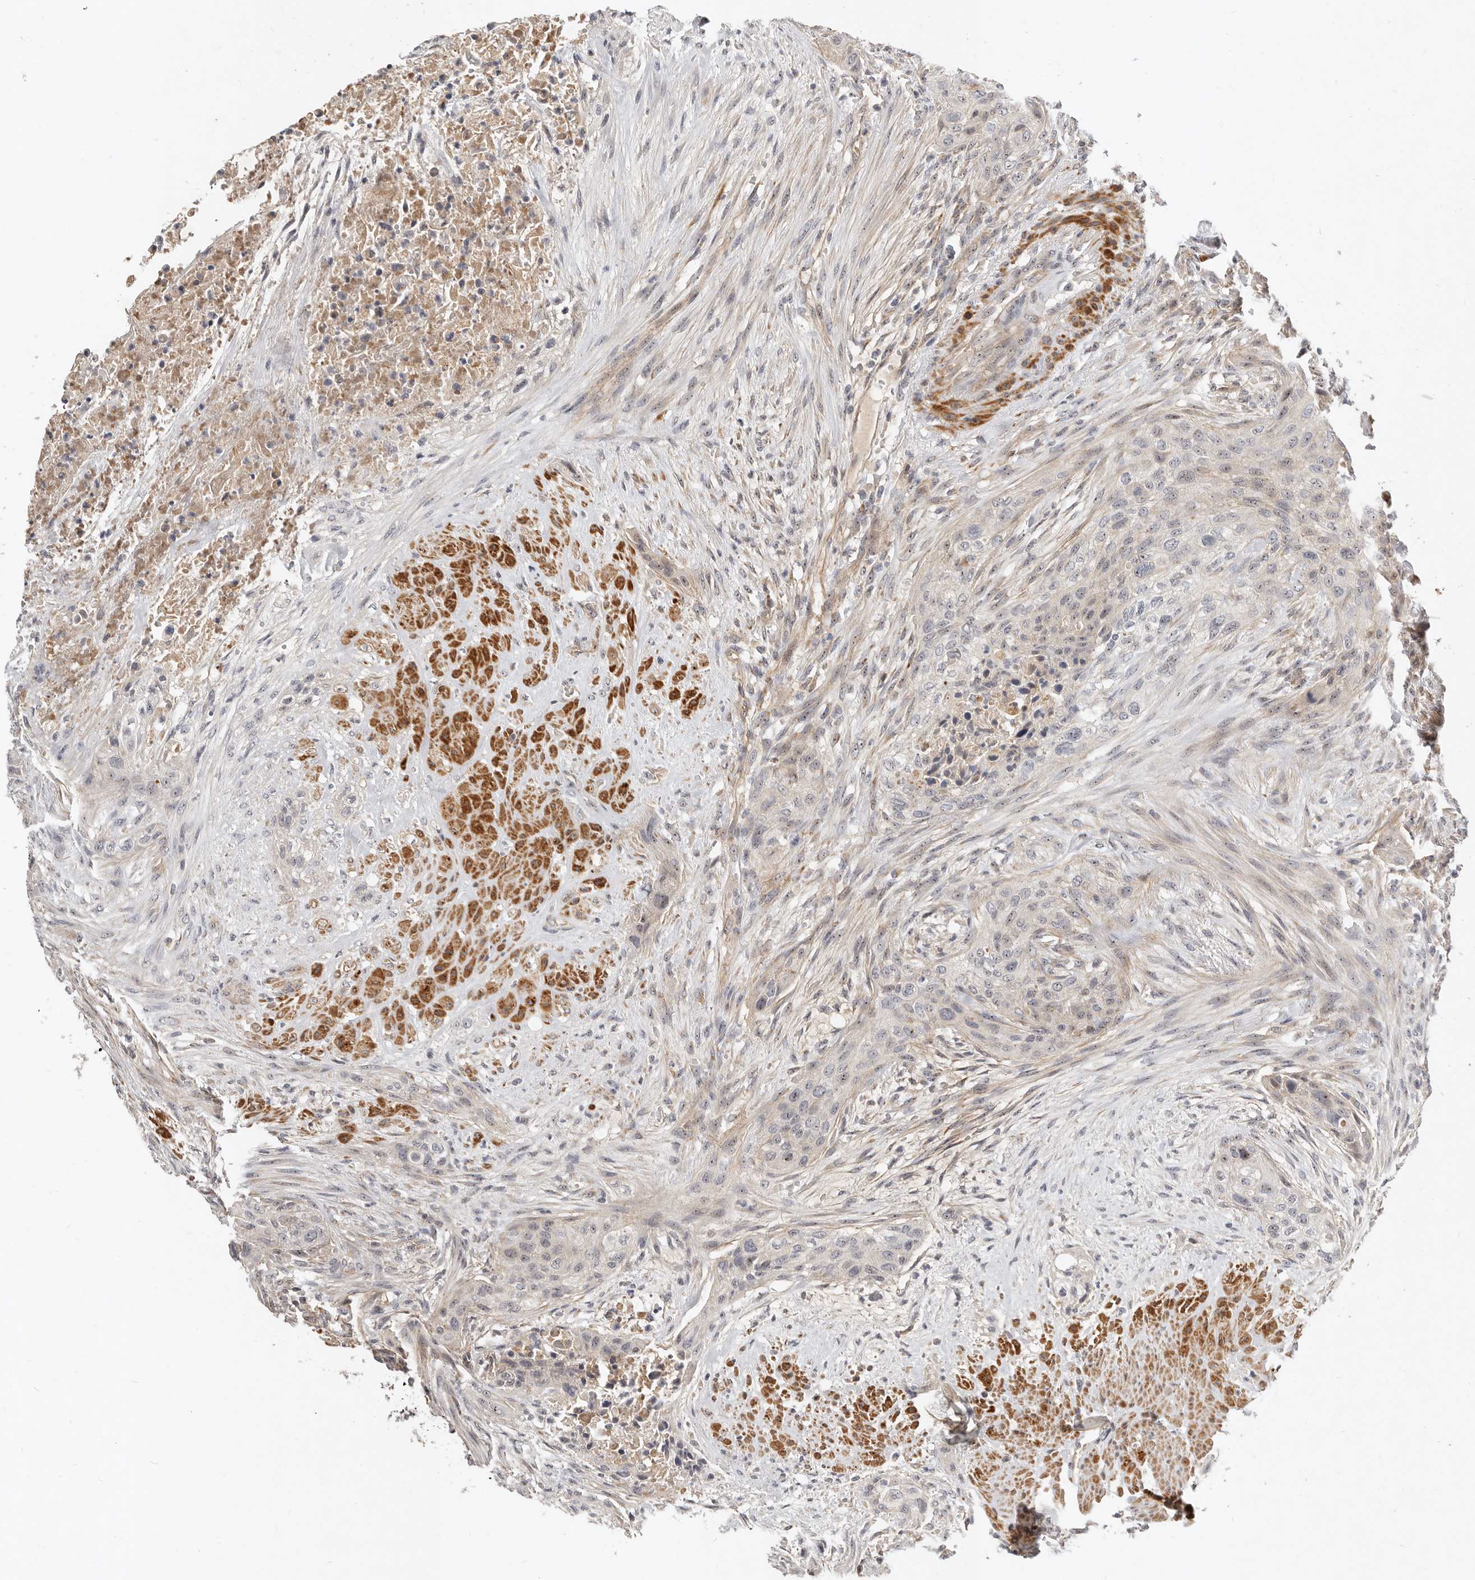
{"staining": {"intensity": "negative", "quantity": "none", "location": "none"}, "tissue": "urothelial cancer", "cell_type": "Tumor cells", "image_type": "cancer", "snomed": [{"axis": "morphology", "description": "Urothelial carcinoma, High grade"}, {"axis": "topography", "description": "Urinary bladder"}], "caption": "Immunohistochemistry (IHC) micrograph of neoplastic tissue: urothelial carcinoma (high-grade) stained with DAB displays no significant protein positivity in tumor cells.", "gene": "MICALL2", "patient": {"sex": "male", "age": 35}}